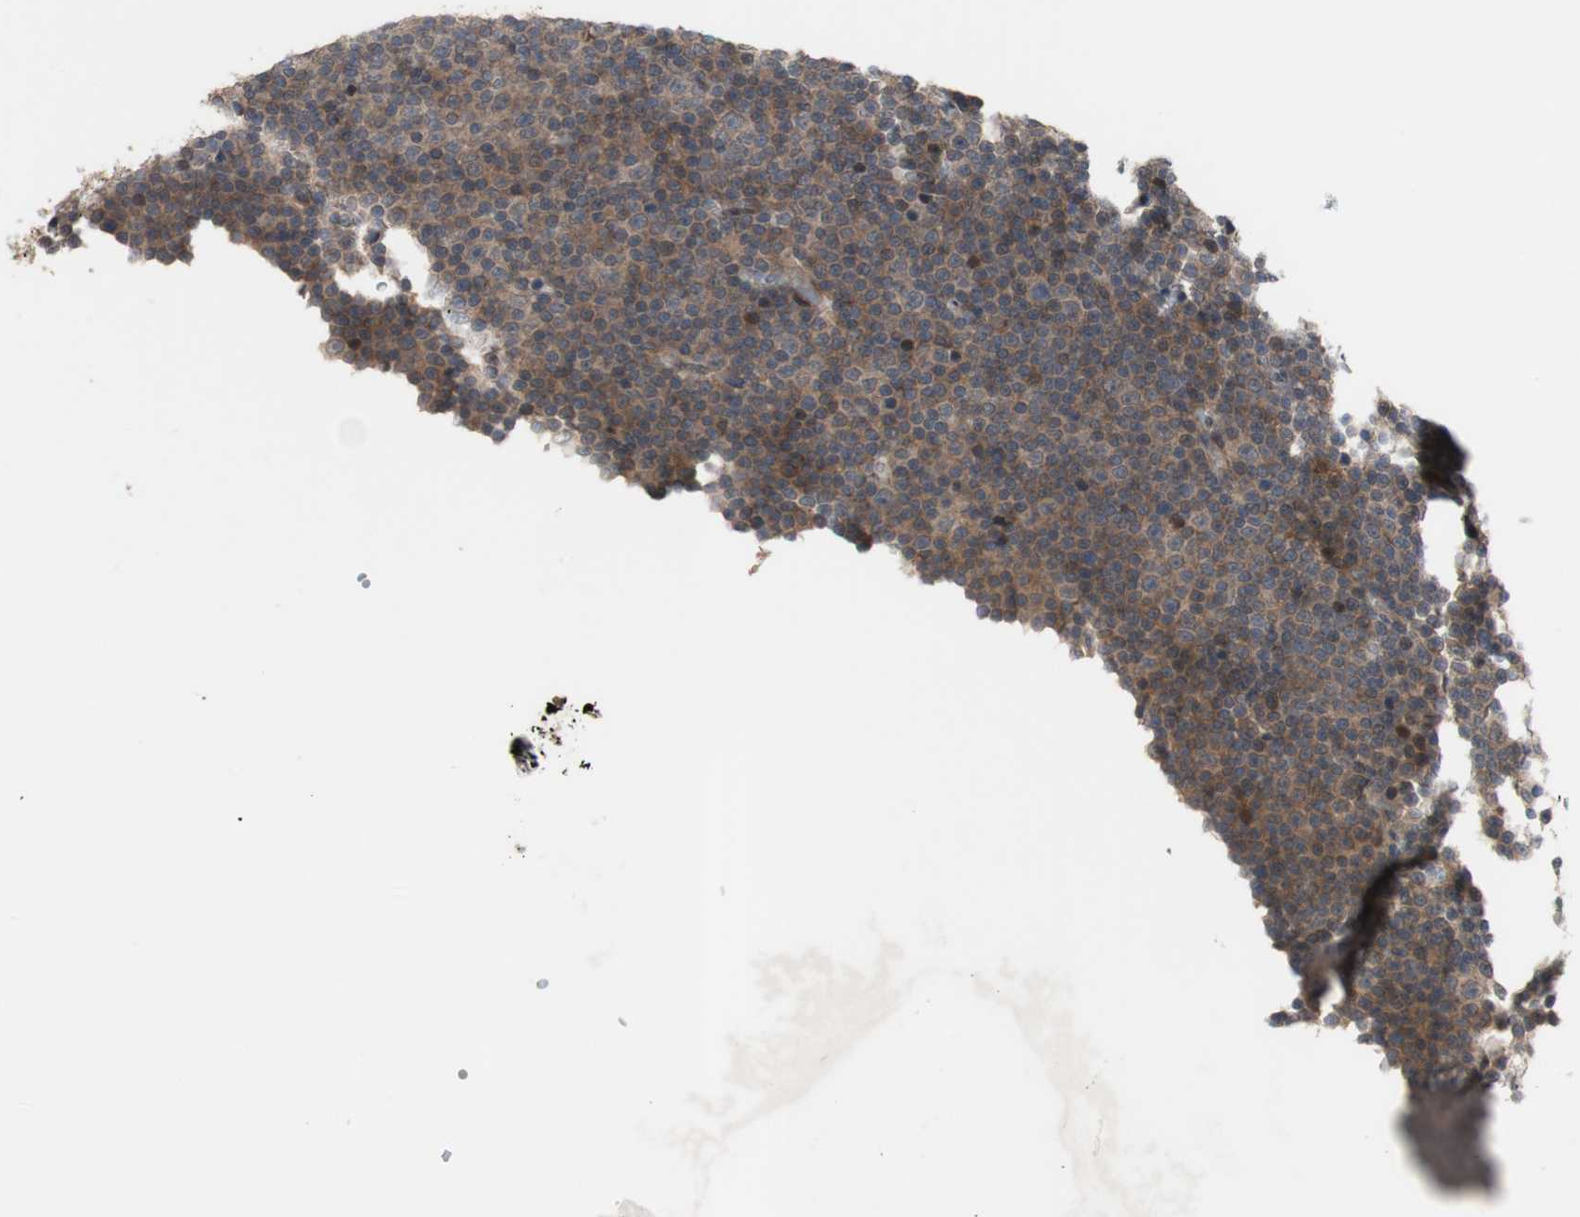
{"staining": {"intensity": "weak", "quantity": ">75%", "location": "cytoplasmic/membranous"}, "tissue": "lymphoma", "cell_type": "Tumor cells", "image_type": "cancer", "snomed": [{"axis": "morphology", "description": "Malignant lymphoma, non-Hodgkin's type, Low grade"}, {"axis": "topography", "description": "Lymph node"}], "caption": "Protein staining displays weak cytoplasmic/membranous positivity in approximately >75% of tumor cells in lymphoma.", "gene": "OAZ1", "patient": {"sex": "female", "age": 67}}